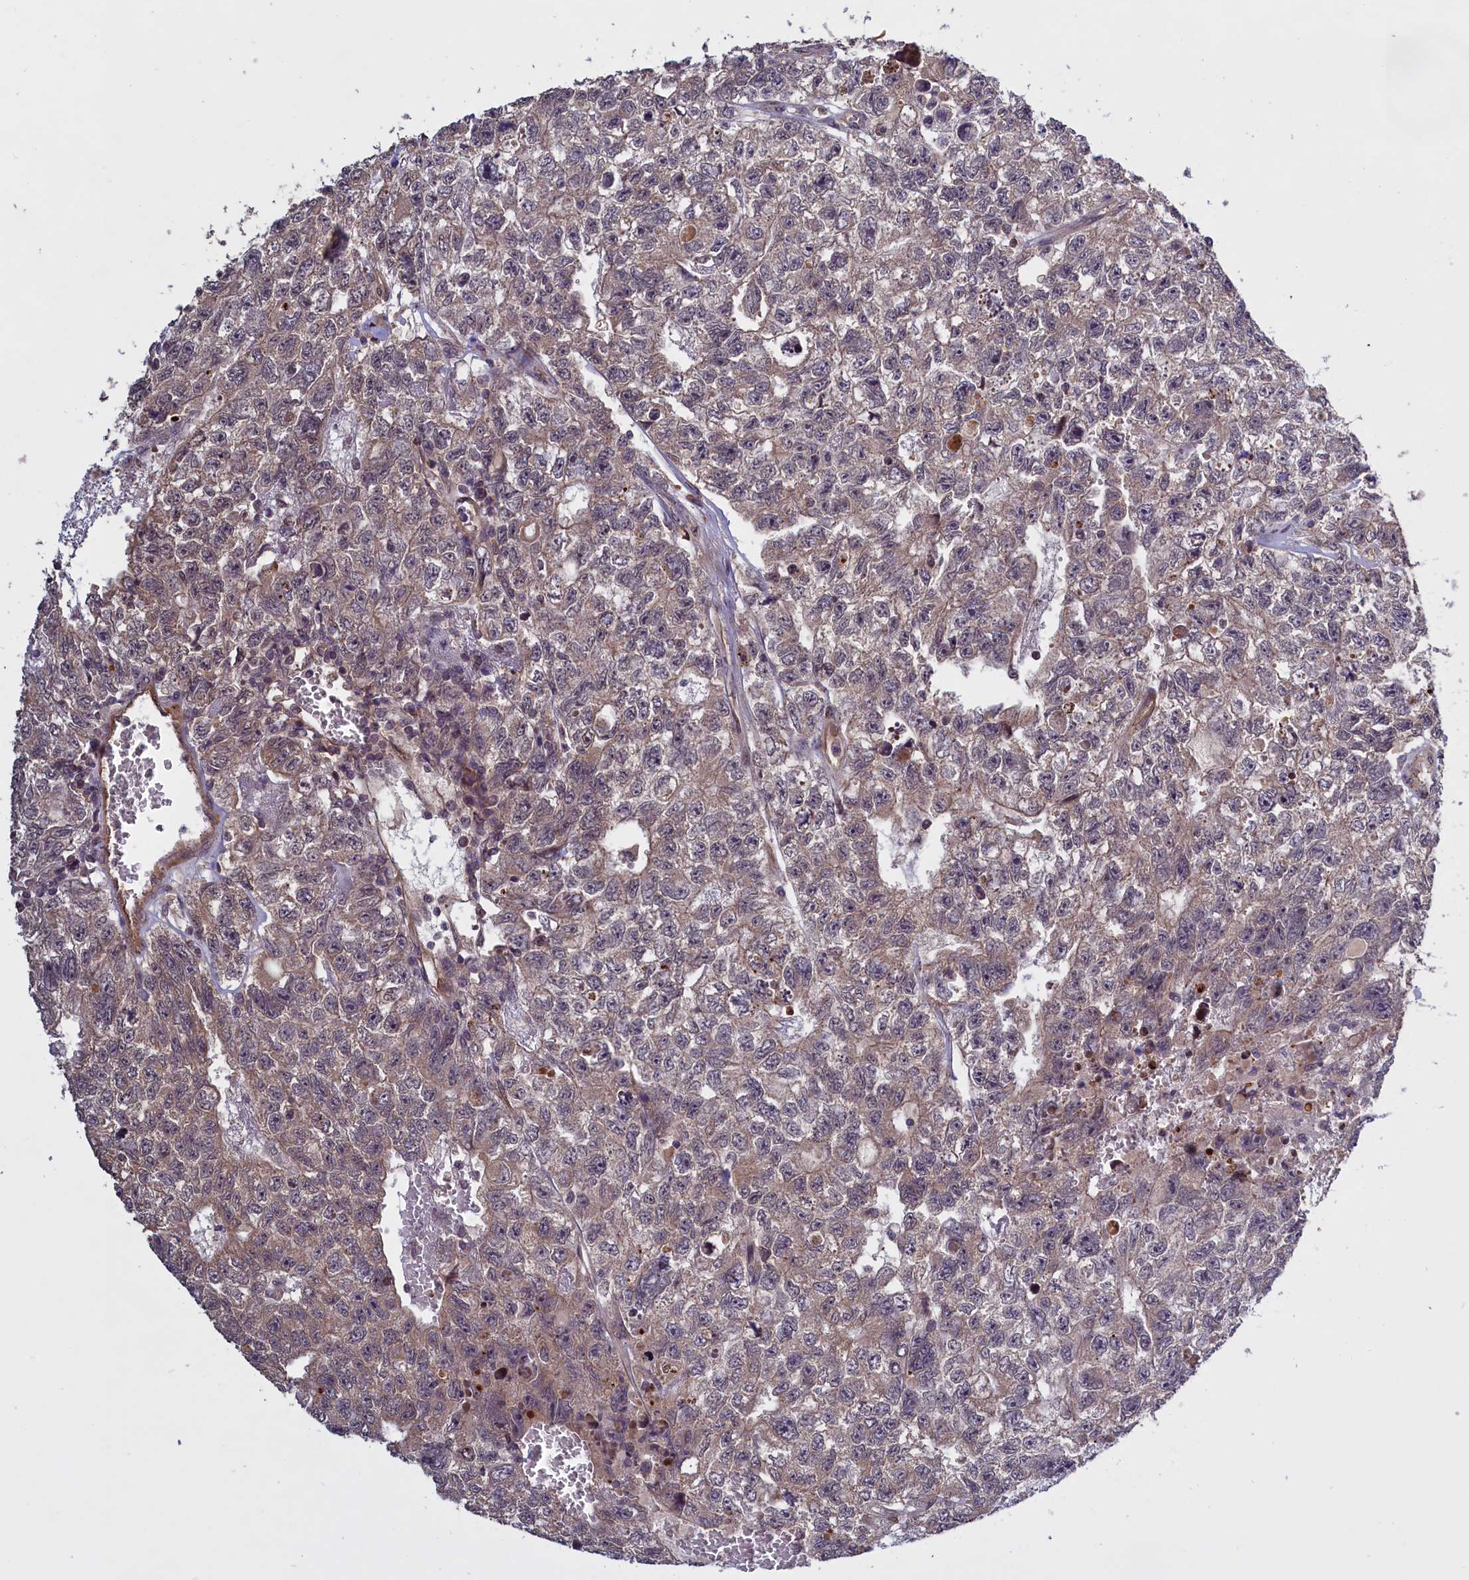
{"staining": {"intensity": "moderate", "quantity": "25%-75%", "location": "cytoplasmic/membranous"}, "tissue": "testis cancer", "cell_type": "Tumor cells", "image_type": "cancer", "snomed": [{"axis": "morphology", "description": "Carcinoma, Embryonal, NOS"}, {"axis": "topography", "description": "Testis"}], "caption": "Embryonal carcinoma (testis) stained with DAB immunohistochemistry reveals medium levels of moderate cytoplasmic/membranous positivity in about 25%-75% of tumor cells. Nuclei are stained in blue.", "gene": "DENND1B", "patient": {"sex": "male", "age": 26}}